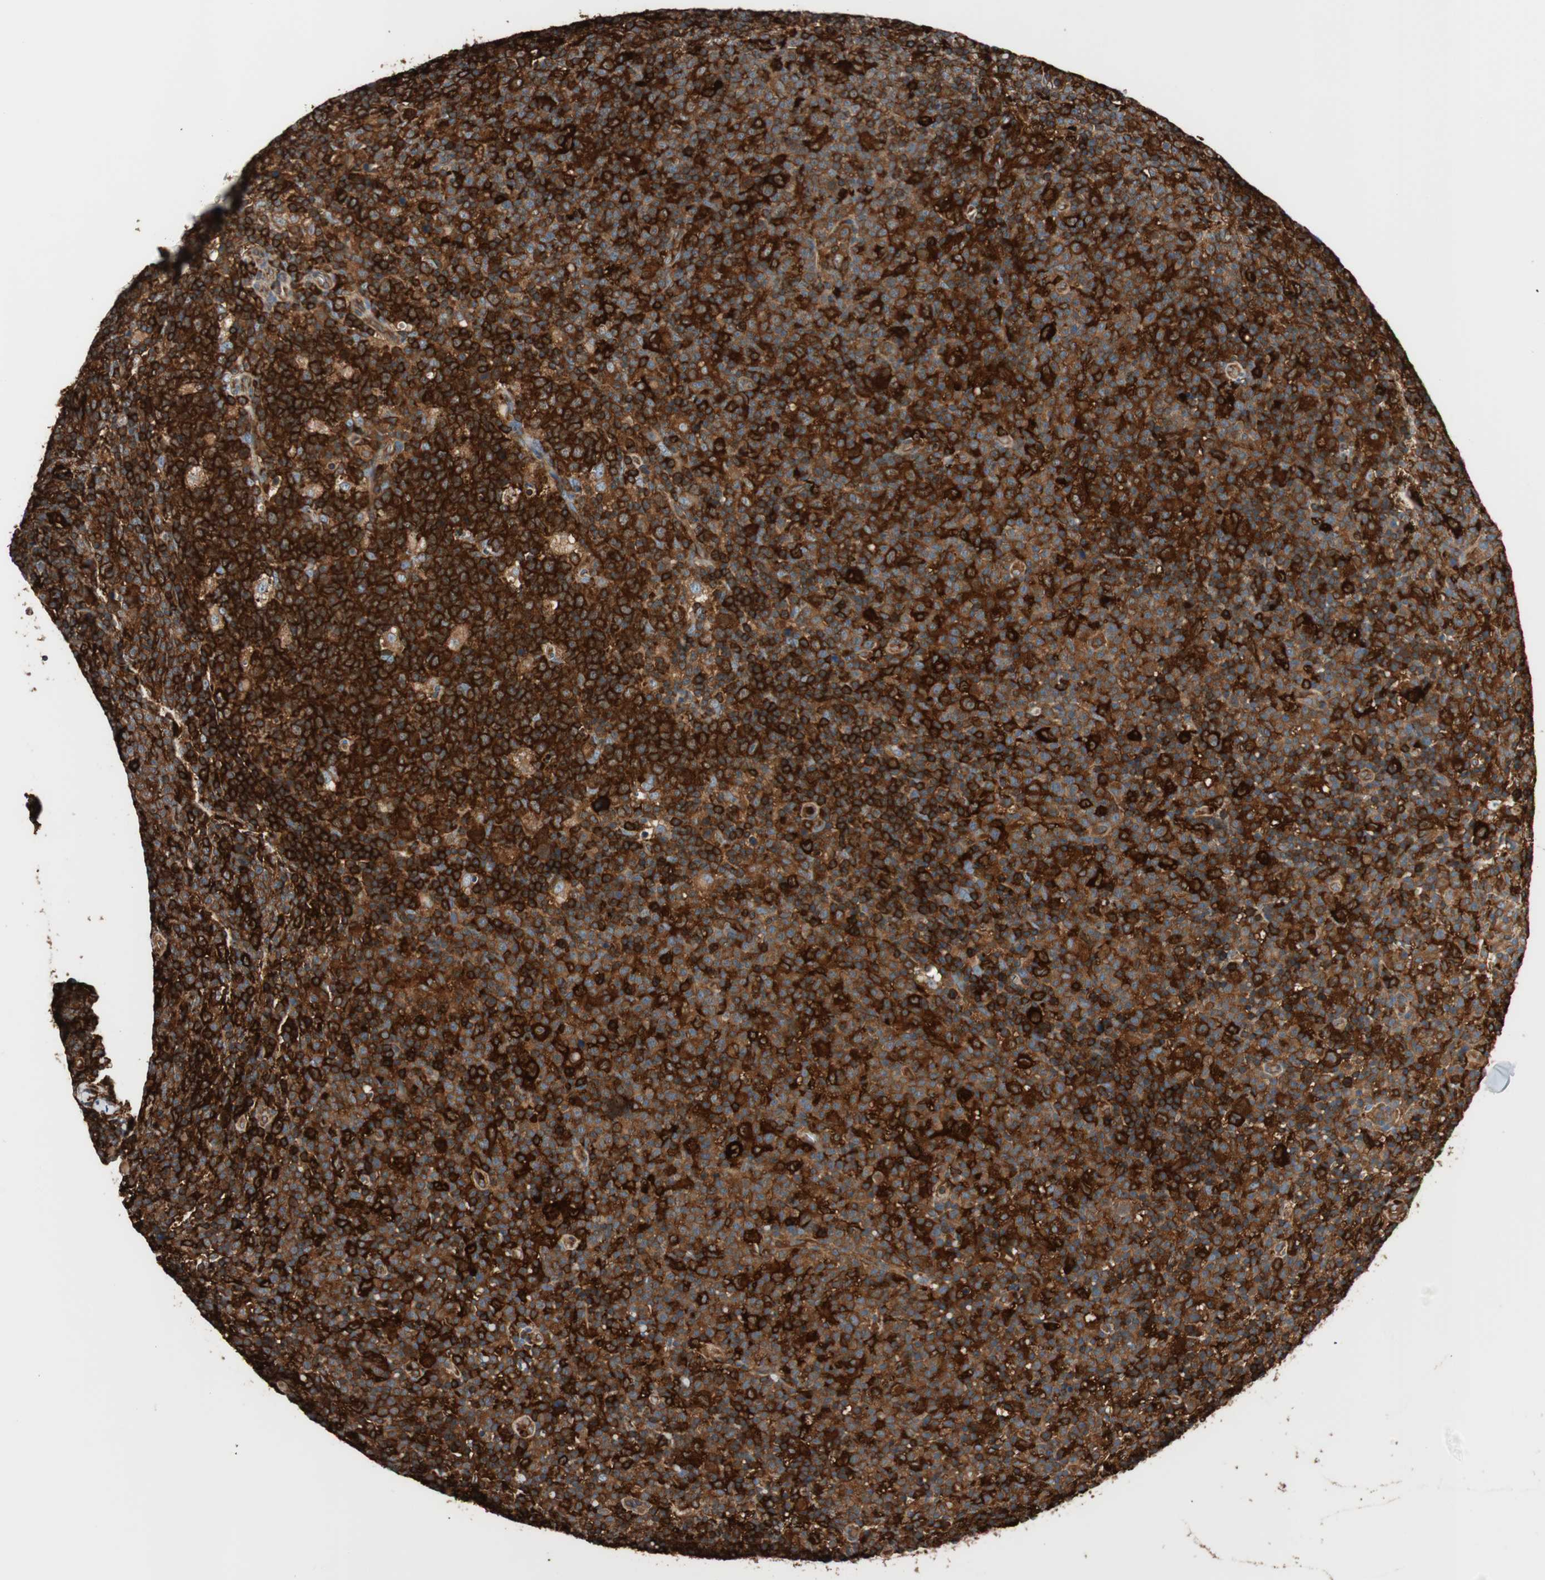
{"staining": {"intensity": "strong", "quantity": ">75%", "location": "cytoplasmic/membranous"}, "tissue": "lymph node", "cell_type": "Germinal center cells", "image_type": "normal", "snomed": [{"axis": "morphology", "description": "Normal tissue, NOS"}, {"axis": "morphology", "description": "Inflammation, NOS"}, {"axis": "topography", "description": "Lymph node"}], "caption": "Protein staining reveals strong cytoplasmic/membranous positivity in about >75% of germinal center cells in benign lymph node. (DAB = brown stain, brightfield microscopy at high magnification).", "gene": "VASP", "patient": {"sex": "male", "age": 55}}